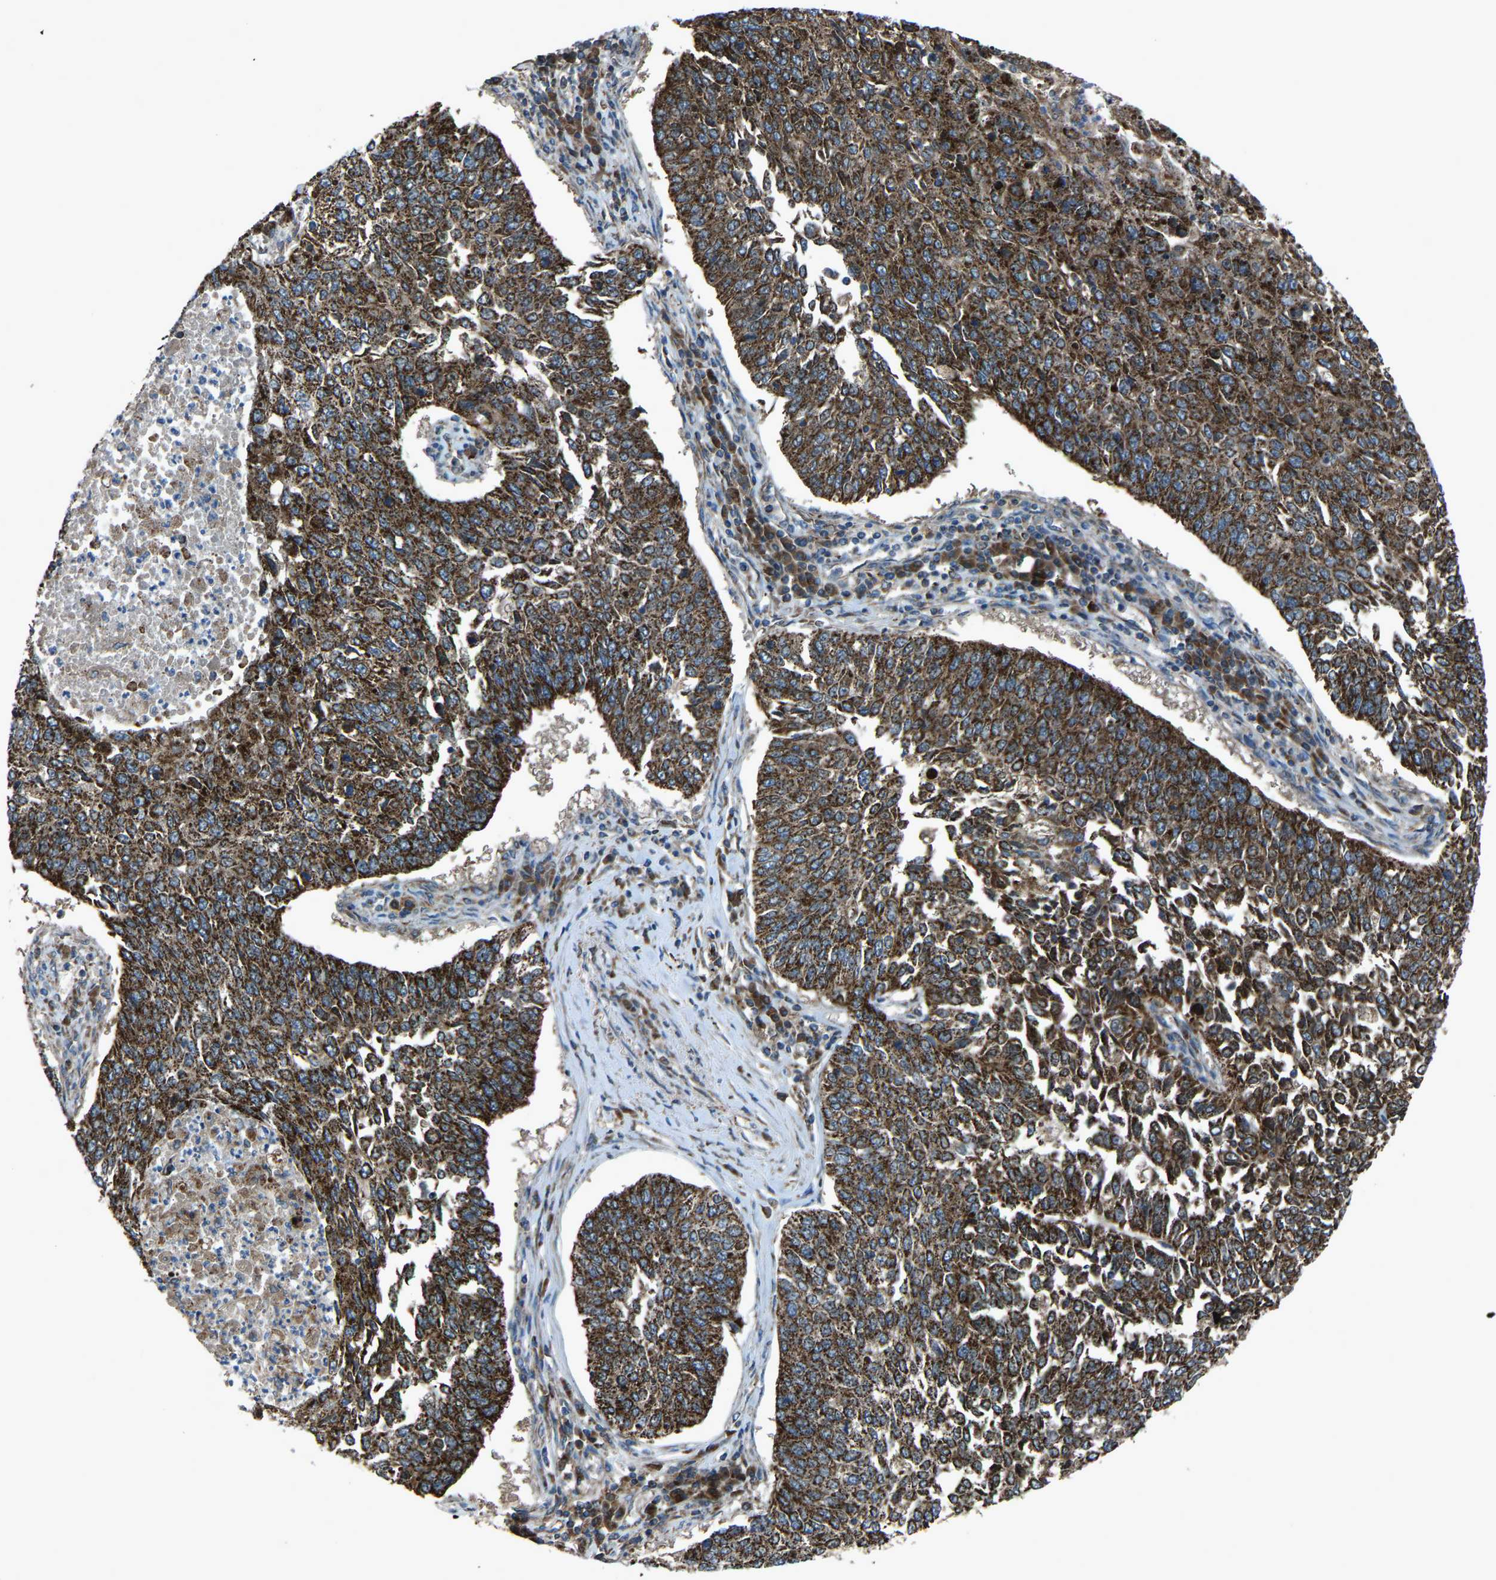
{"staining": {"intensity": "strong", "quantity": ">75%", "location": "cytoplasmic/membranous"}, "tissue": "lung cancer", "cell_type": "Tumor cells", "image_type": "cancer", "snomed": [{"axis": "morphology", "description": "Normal tissue, NOS"}, {"axis": "morphology", "description": "Squamous cell carcinoma, NOS"}, {"axis": "topography", "description": "Cartilage tissue"}, {"axis": "topography", "description": "Bronchus"}, {"axis": "topography", "description": "Lung"}], "caption": "Tumor cells reveal strong cytoplasmic/membranous staining in approximately >75% of cells in lung cancer.", "gene": "AKR1A1", "patient": {"sex": "female", "age": 49}}